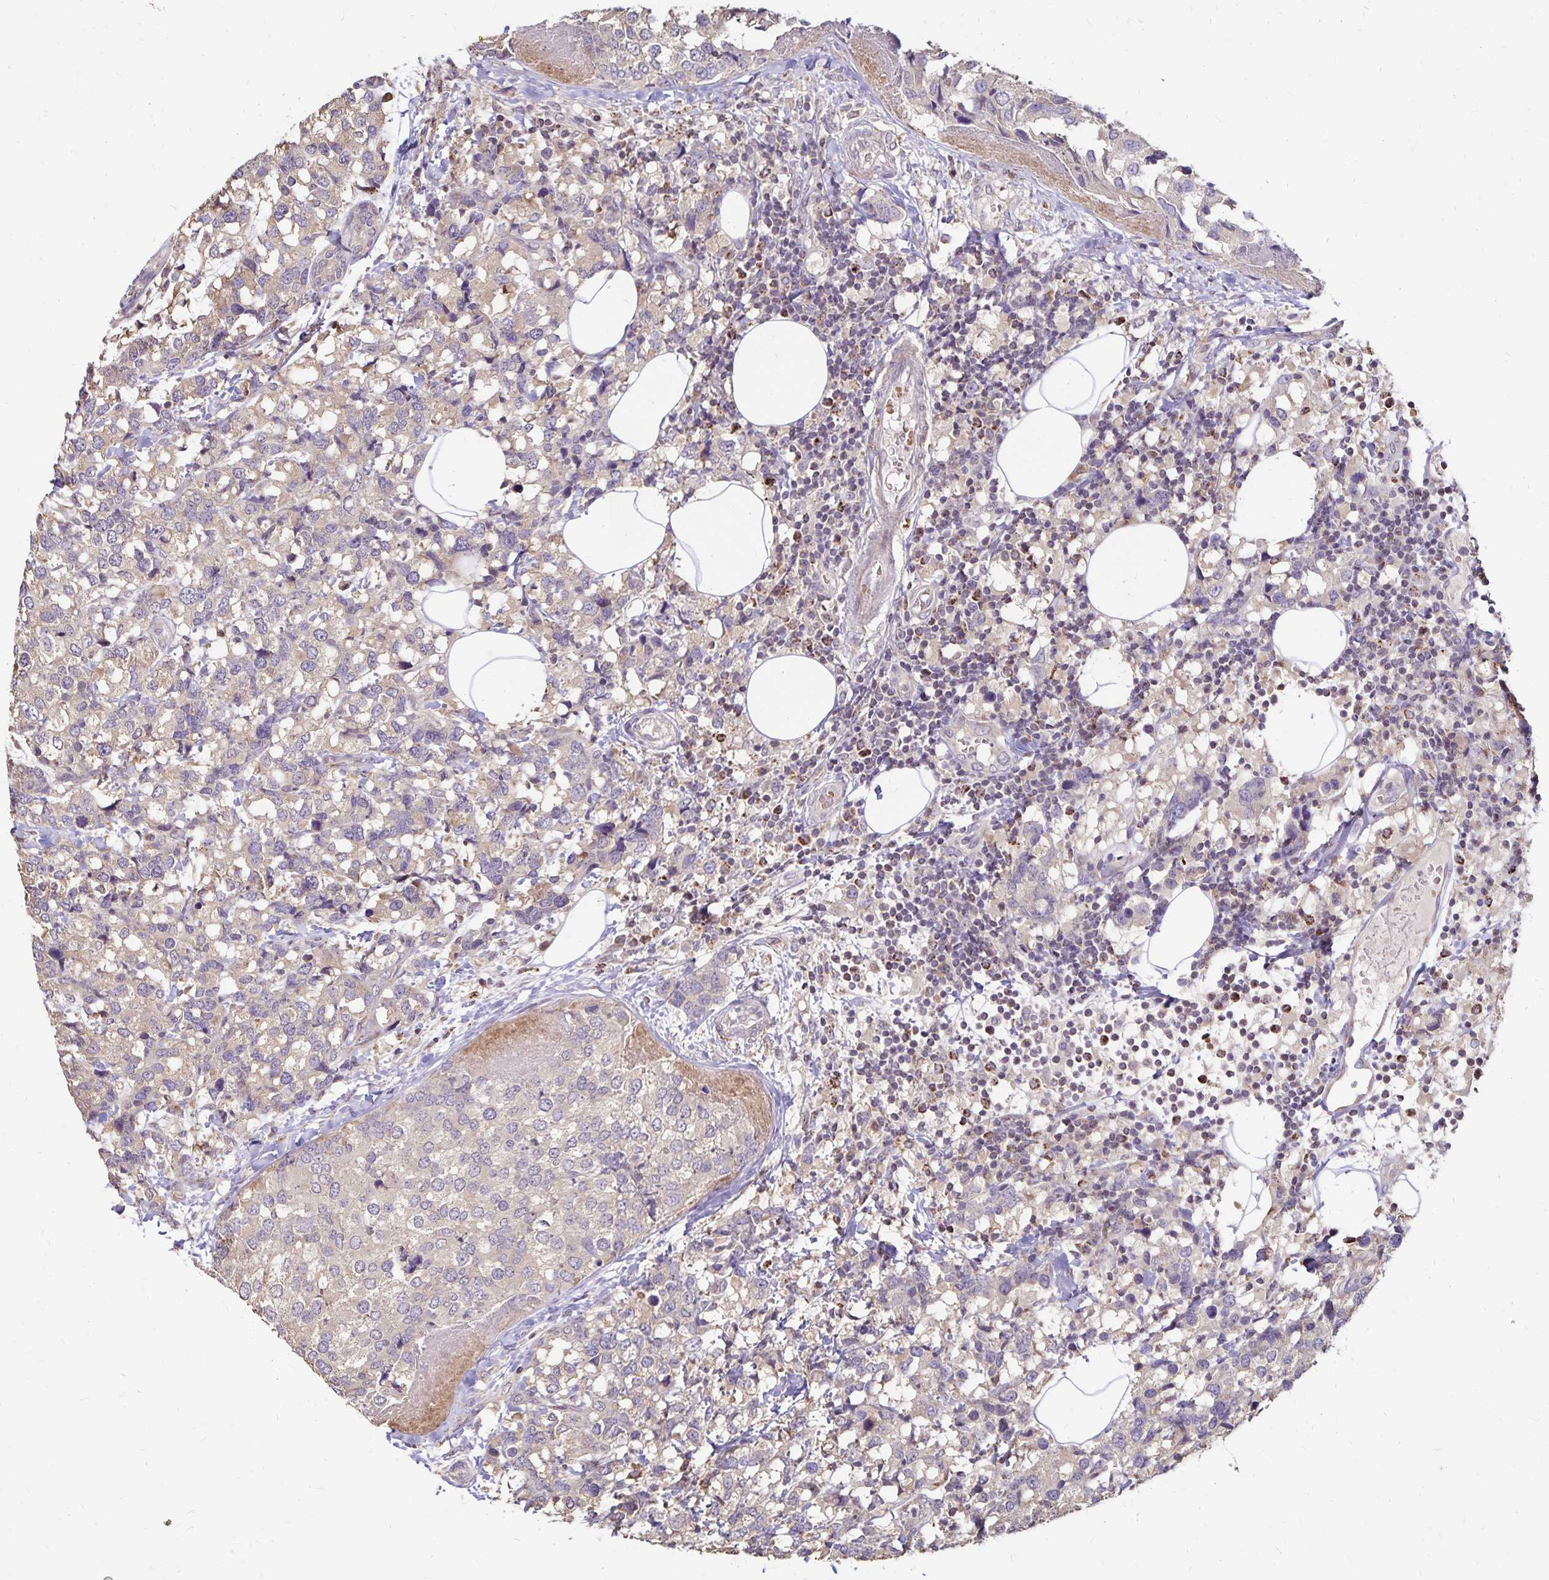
{"staining": {"intensity": "negative", "quantity": "none", "location": "none"}, "tissue": "breast cancer", "cell_type": "Tumor cells", "image_type": "cancer", "snomed": [{"axis": "morphology", "description": "Lobular carcinoma"}, {"axis": "topography", "description": "Breast"}], "caption": "Immunohistochemical staining of human breast lobular carcinoma exhibits no significant staining in tumor cells. (Immunohistochemistry (ihc), brightfield microscopy, high magnification).", "gene": "EMC10", "patient": {"sex": "female", "age": 59}}